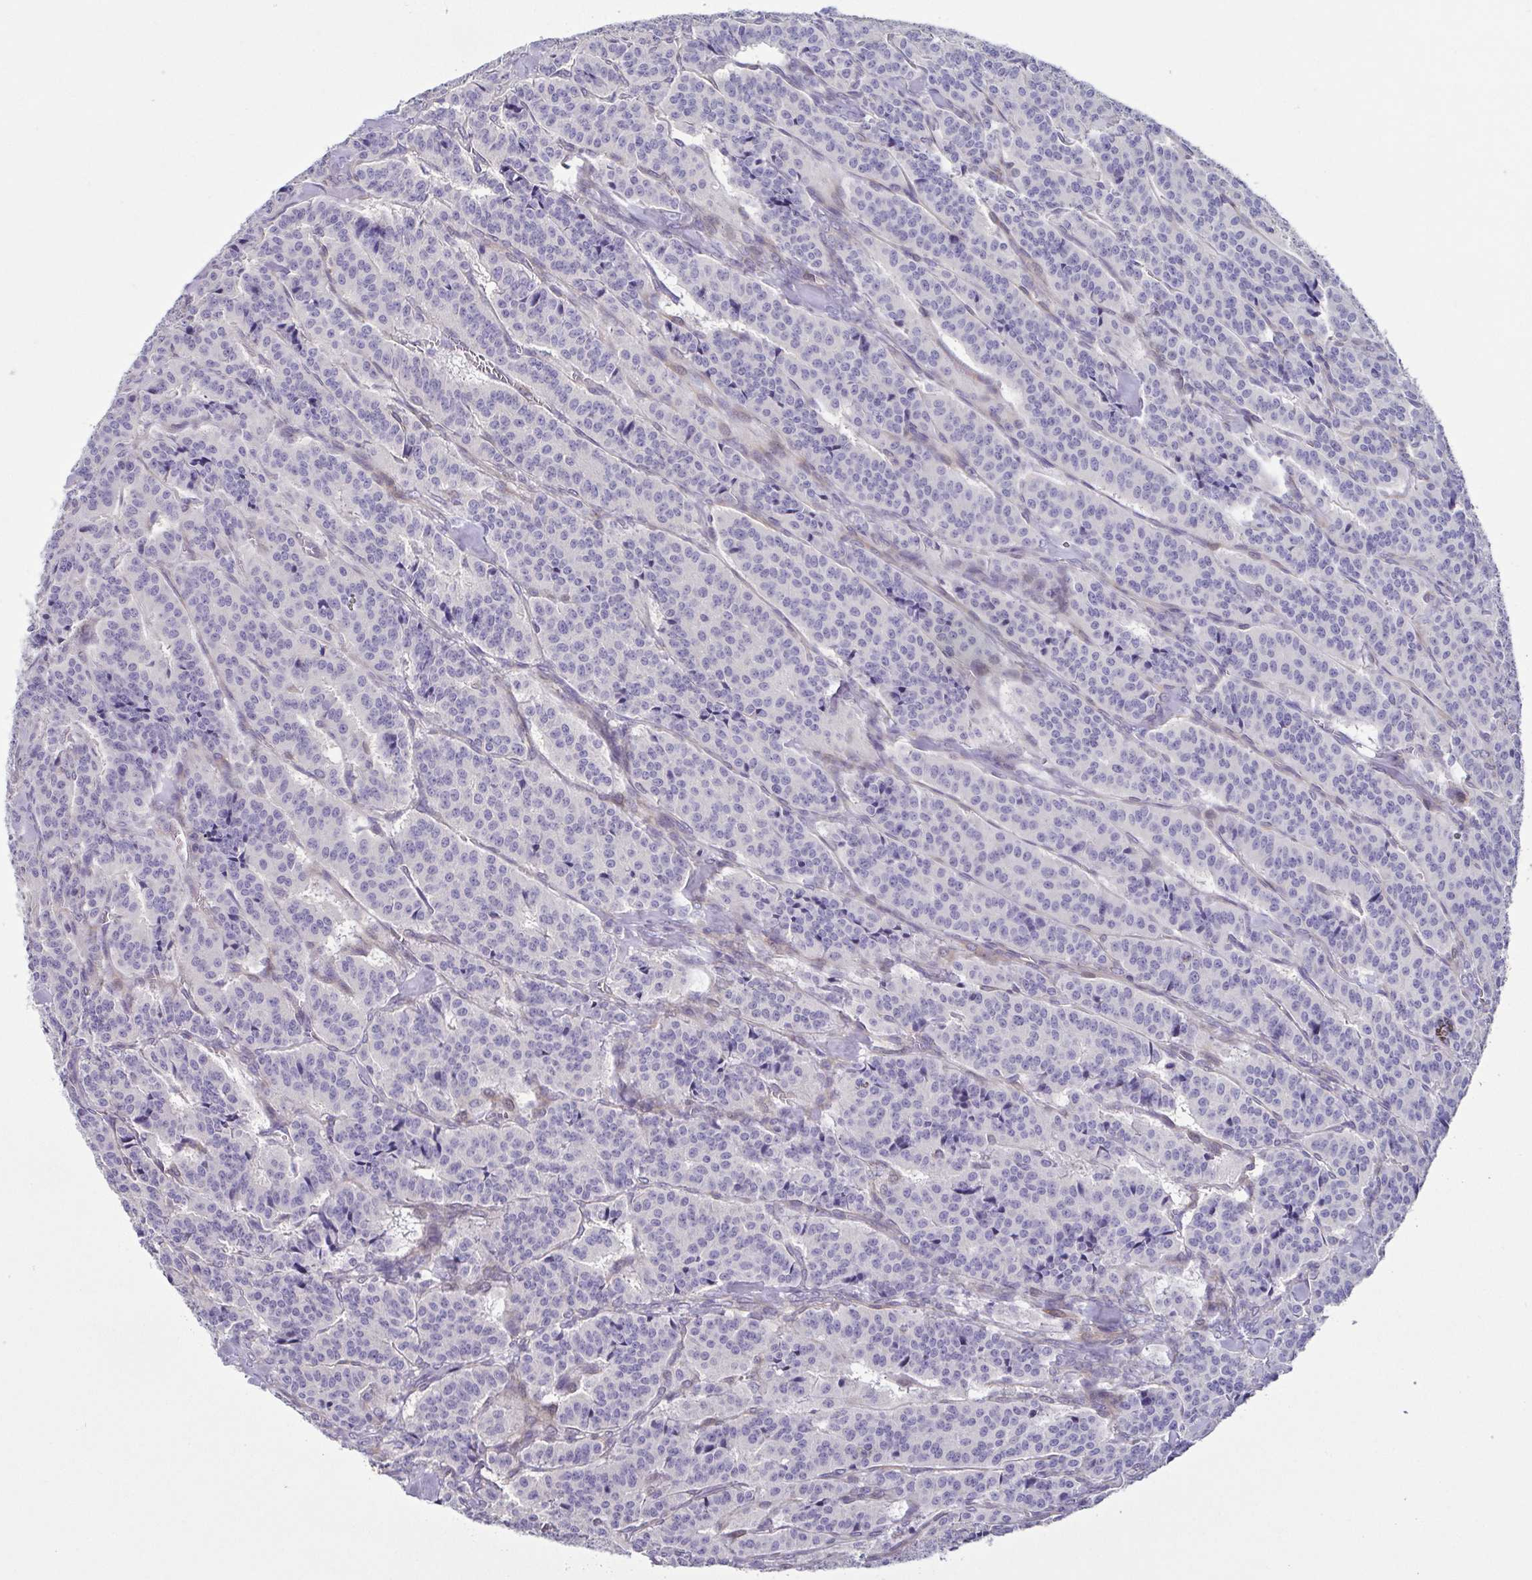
{"staining": {"intensity": "negative", "quantity": "none", "location": "none"}, "tissue": "carcinoid", "cell_type": "Tumor cells", "image_type": "cancer", "snomed": [{"axis": "morphology", "description": "Normal tissue, NOS"}, {"axis": "morphology", "description": "Carcinoid, malignant, NOS"}, {"axis": "topography", "description": "Lung"}], "caption": "Photomicrograph shows no significant protein positivity in tumor cells of malignant carcinoid. Nuclei are stained in blue.", "gene": "TERT", "patient": {"sex": "female", "age": 46}}